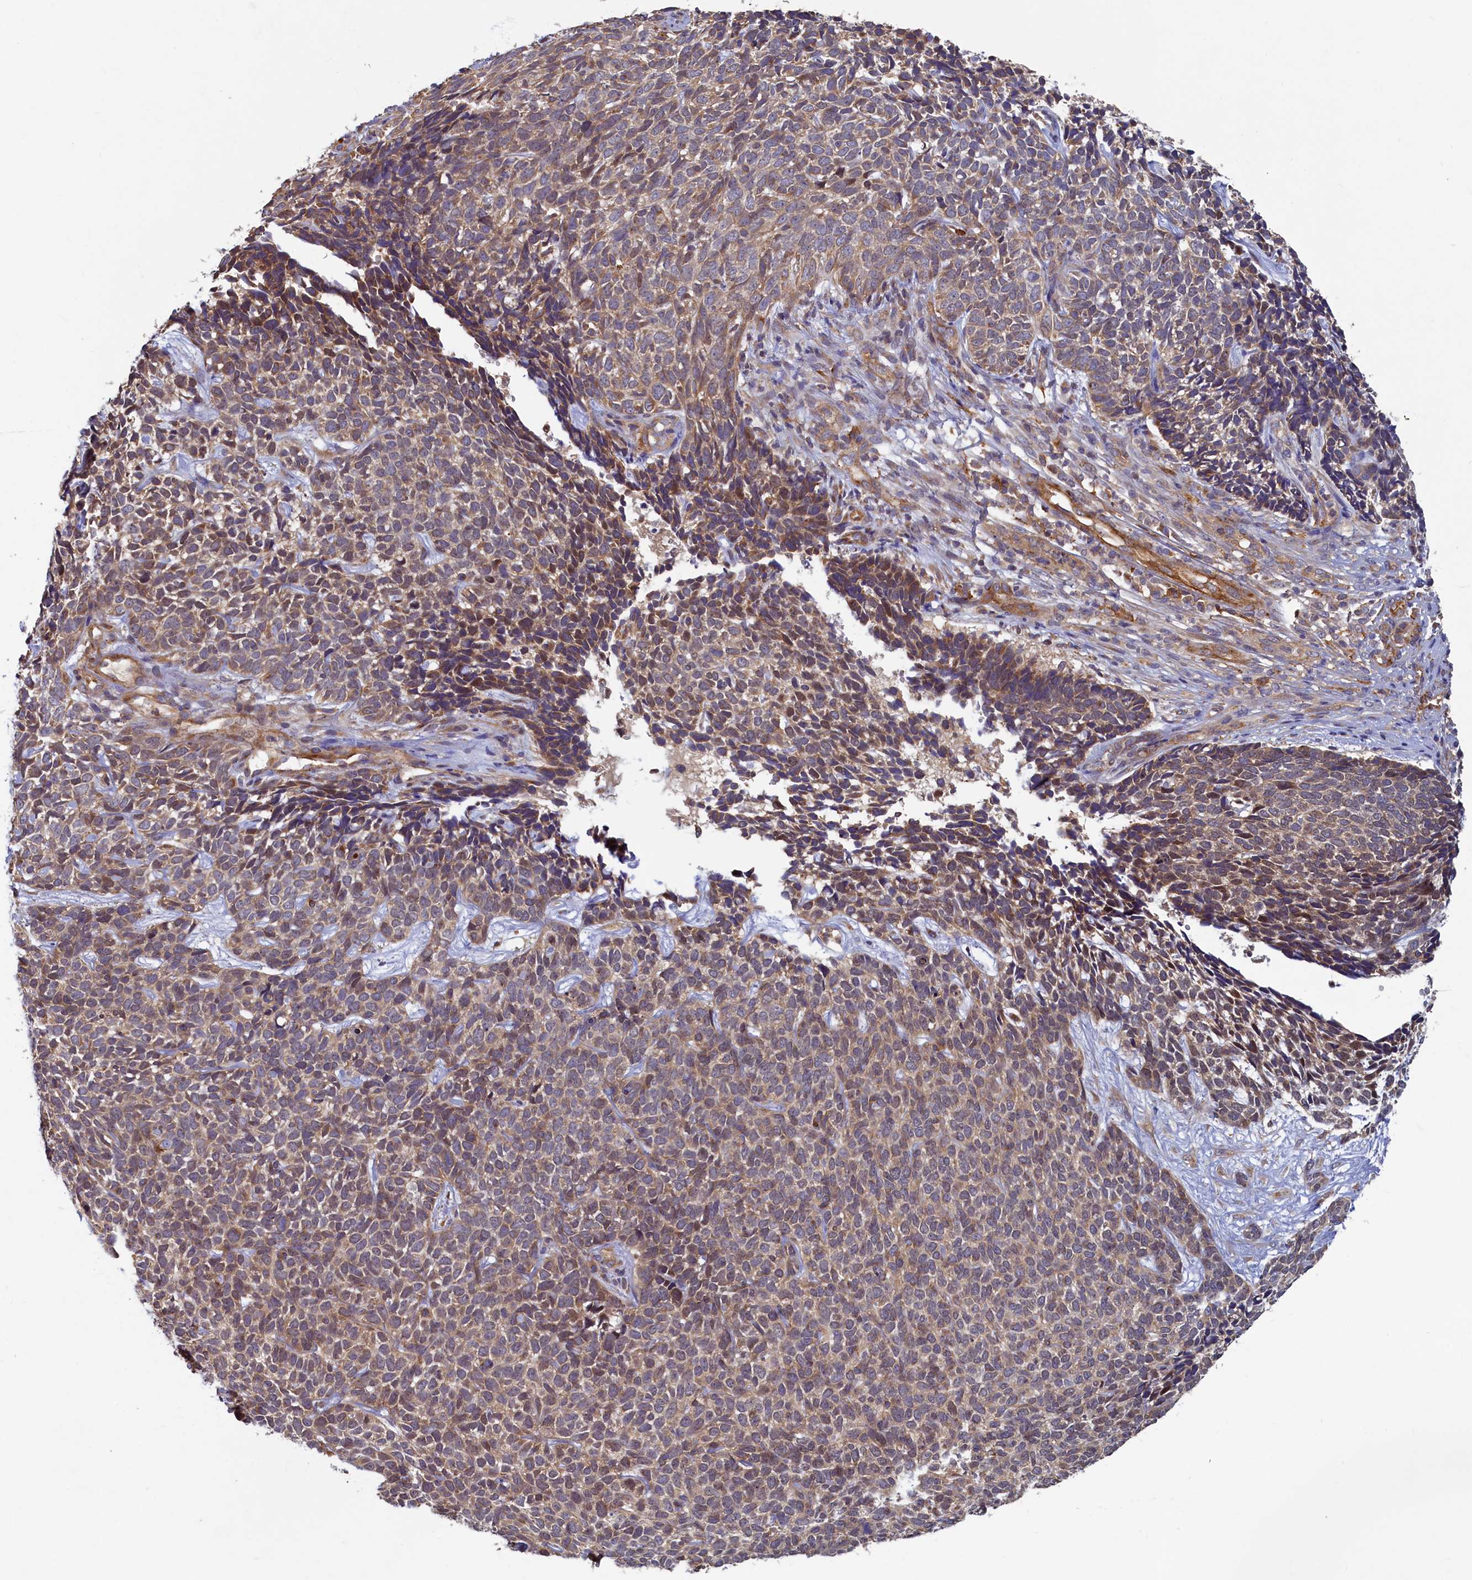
{"staining": {"intensity": "moderate", "quantity": ">75%", "location": "cytoplasmic/membranous"}, "tissue": "skin cancer", "cell_type": "Tumor cells", "image_type": "cancer", "snomed": [{"axis": "morphology", "description": "Basal cell carcinoma"}, {"axis": "topography", "description": "Skin"}], "caption": "Skin basal cell carcinoma stained for a protein displays moderate cytoplasmic/membranous positivity in tumor cells. (DAB (3,3'-diaminobenzidine) = brown stain, brightfield microscopy at high magnification).", "gene": "STX12", "patient": {"sex": "female", "age": 84}}